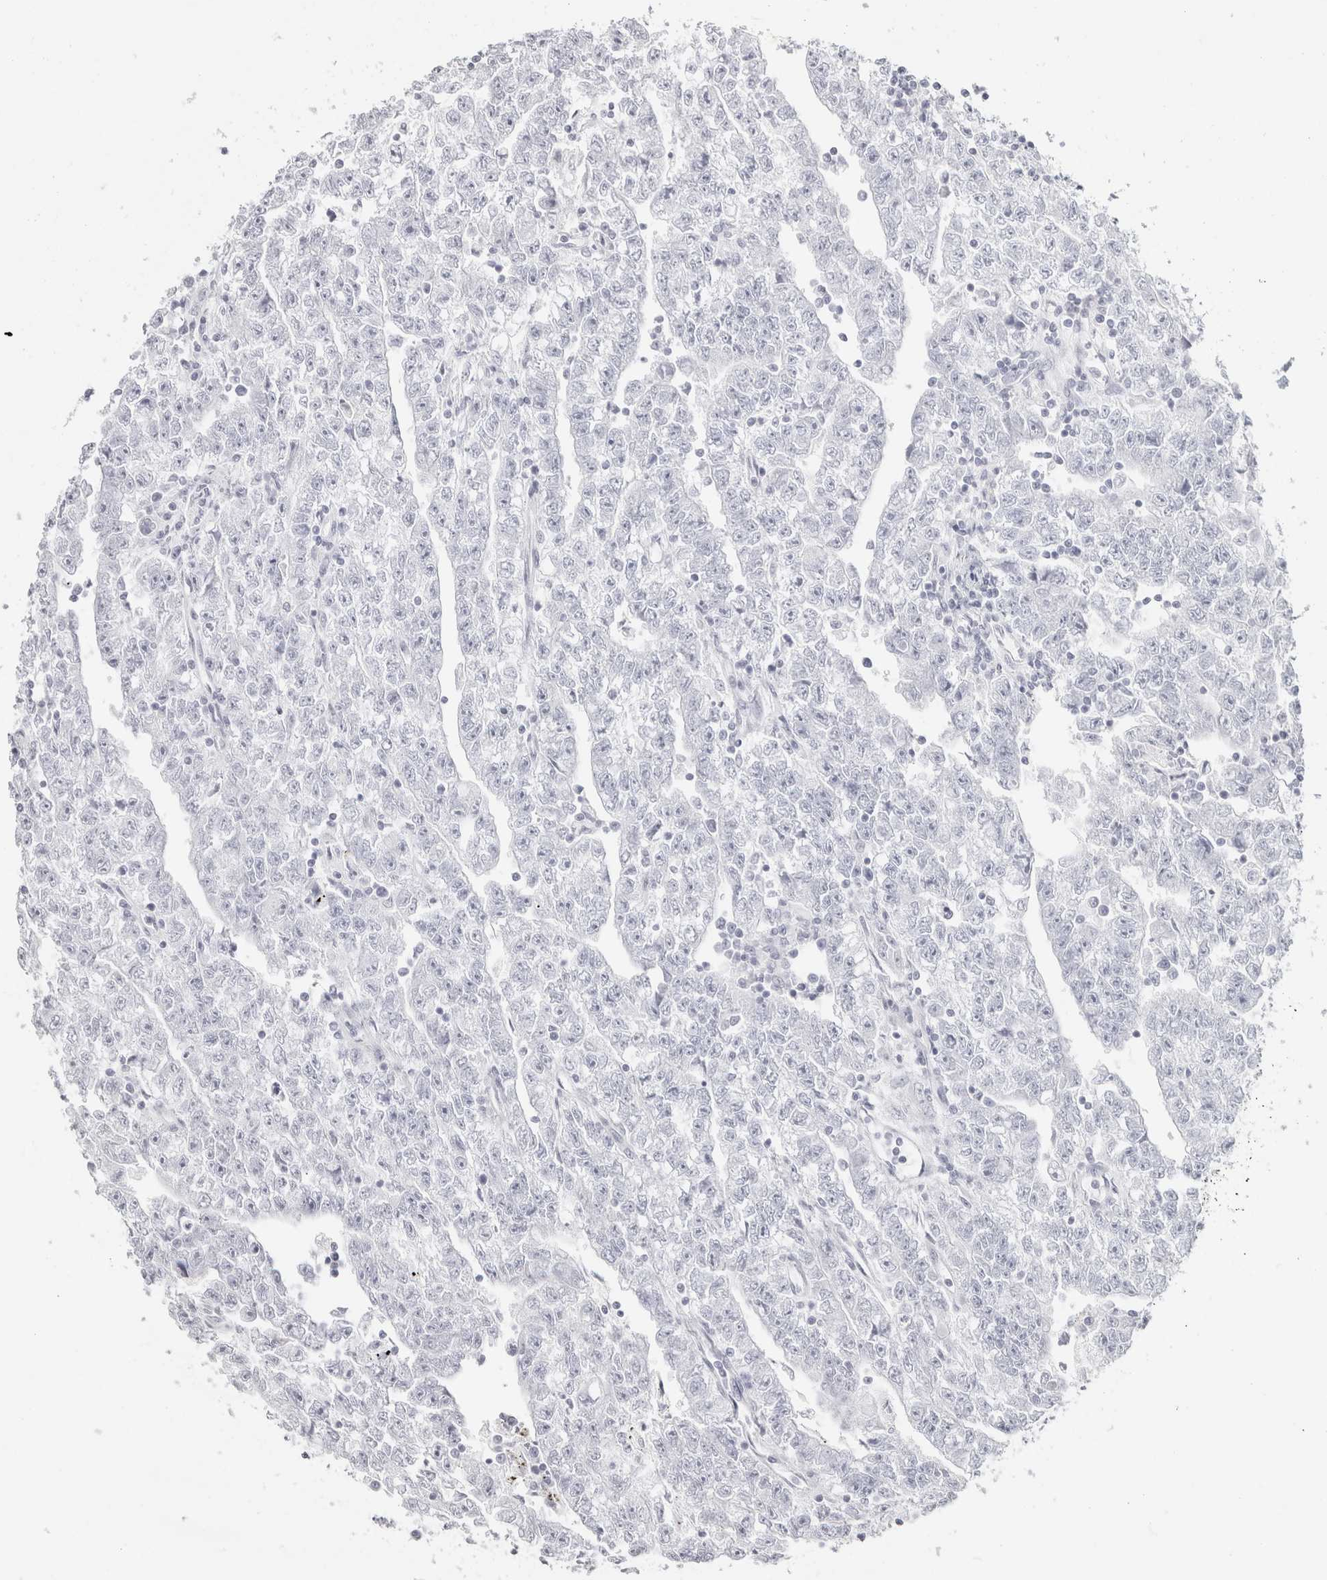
{"staining": {"intensity": "negative", "quantity": "none", "location": "none"}, "tissue": "testis cancer", "cell_type": "Tumor cells", "image_type": "cancer", "snomed": [{"axis": "morphology", "description": "Carcinoma, Embryonal, NOS"}, {"axis": "topography", "description": "Testis"}], "caption": "DAB immunohistochemical staining of testis cancer (embryonal carcinoma) reveals no significant positivity in tumor cells.", "gene": "GARIN1A", "patient": {"sex": "male", "age": 25}}